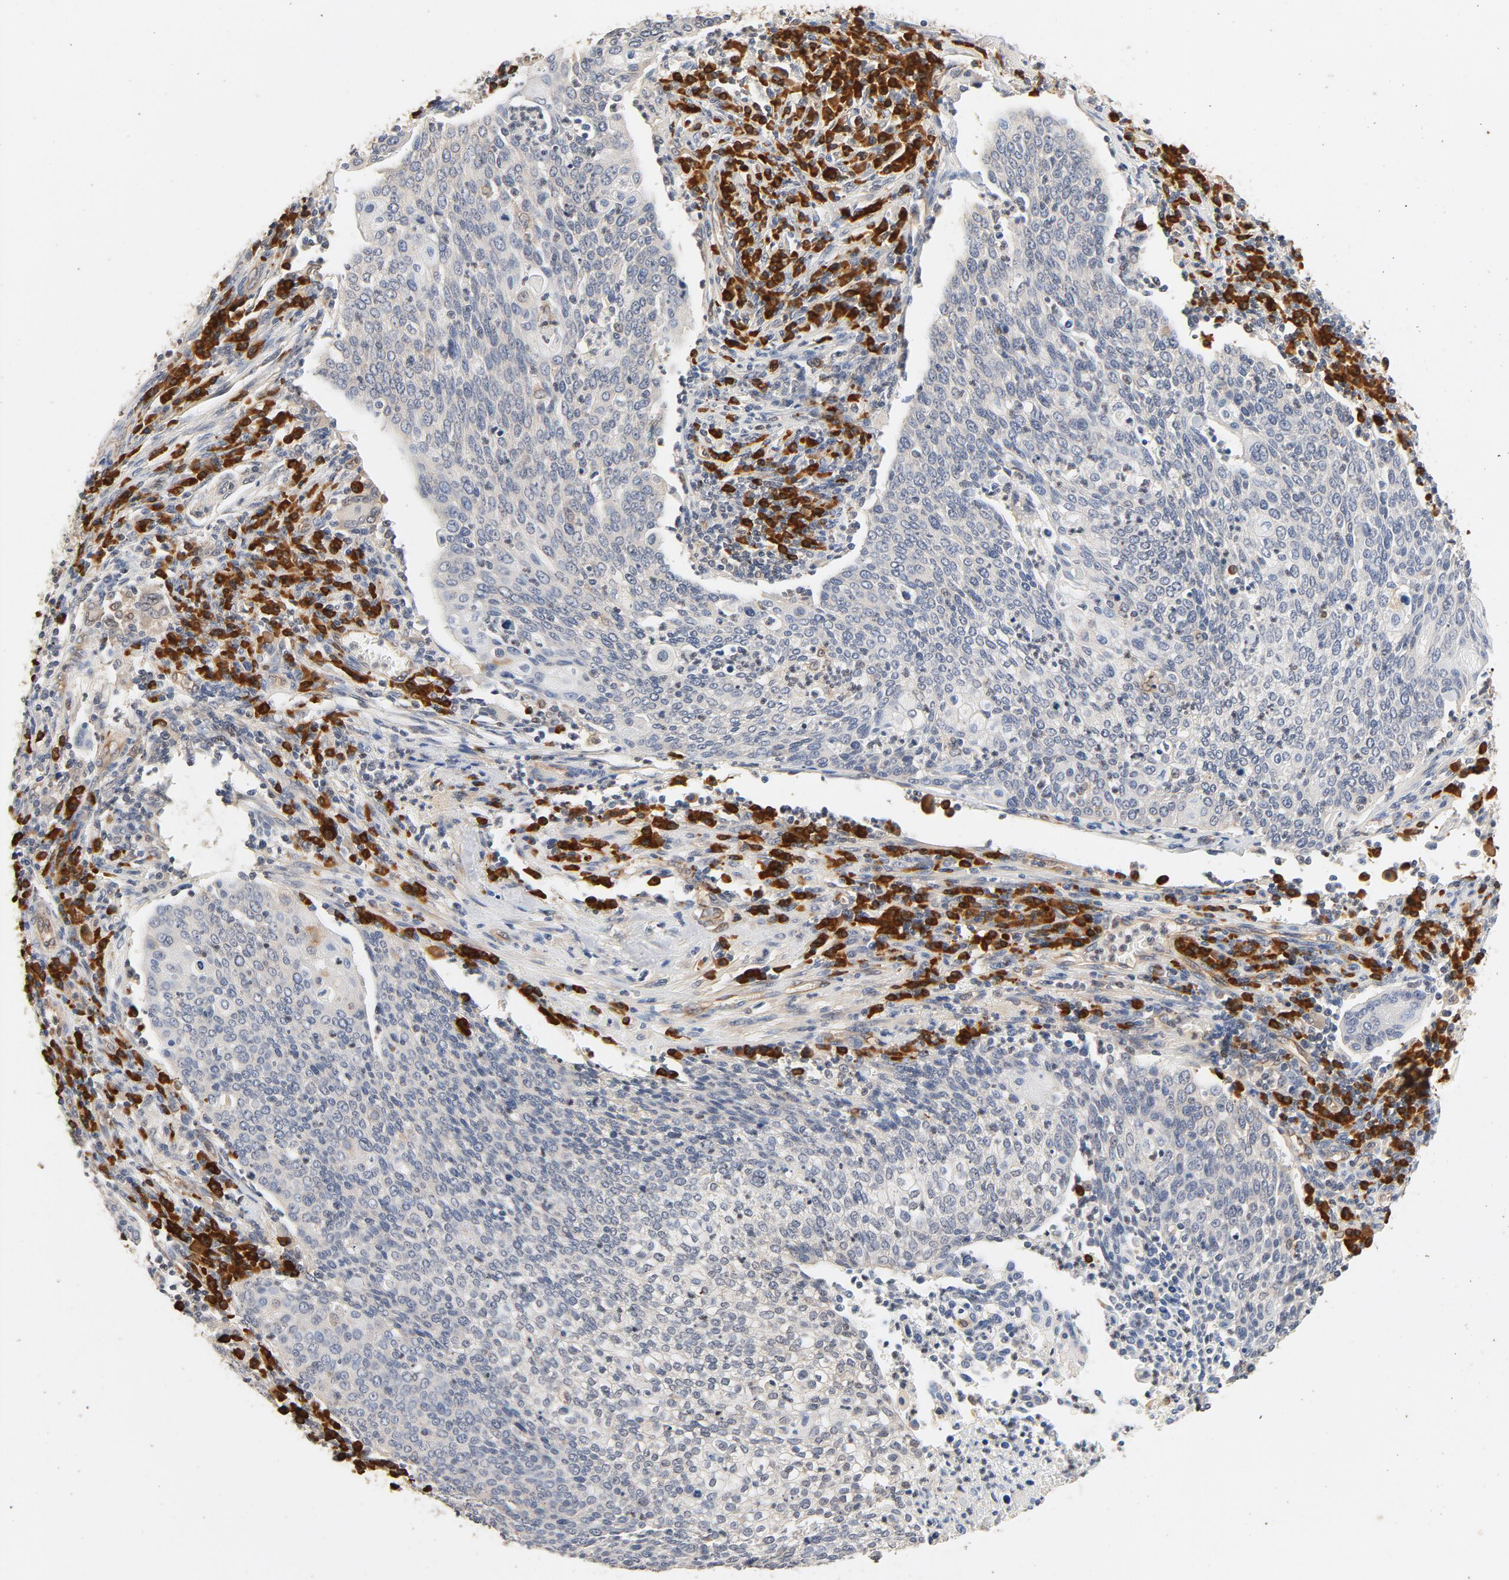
{"staining": {"intensity": "negative", "quantity": "none", "location": "none"}, "tissue": "cervical cancer", "cell_type": "Tumor cells", "image_type": "cancer", "snomed": [{"axis": "morphology", "description": "Squamous cell carcinoma, NOS"}, {"axis": "topography", "description": "Cervix"}], "caption": "Immunohistochemical staining of human squamous cell carcinoma (cervical) exhibits no significant positivity in tumor cells.", "gene": "UBE2J1", "patient": {"sex": "female", "age": 40}}